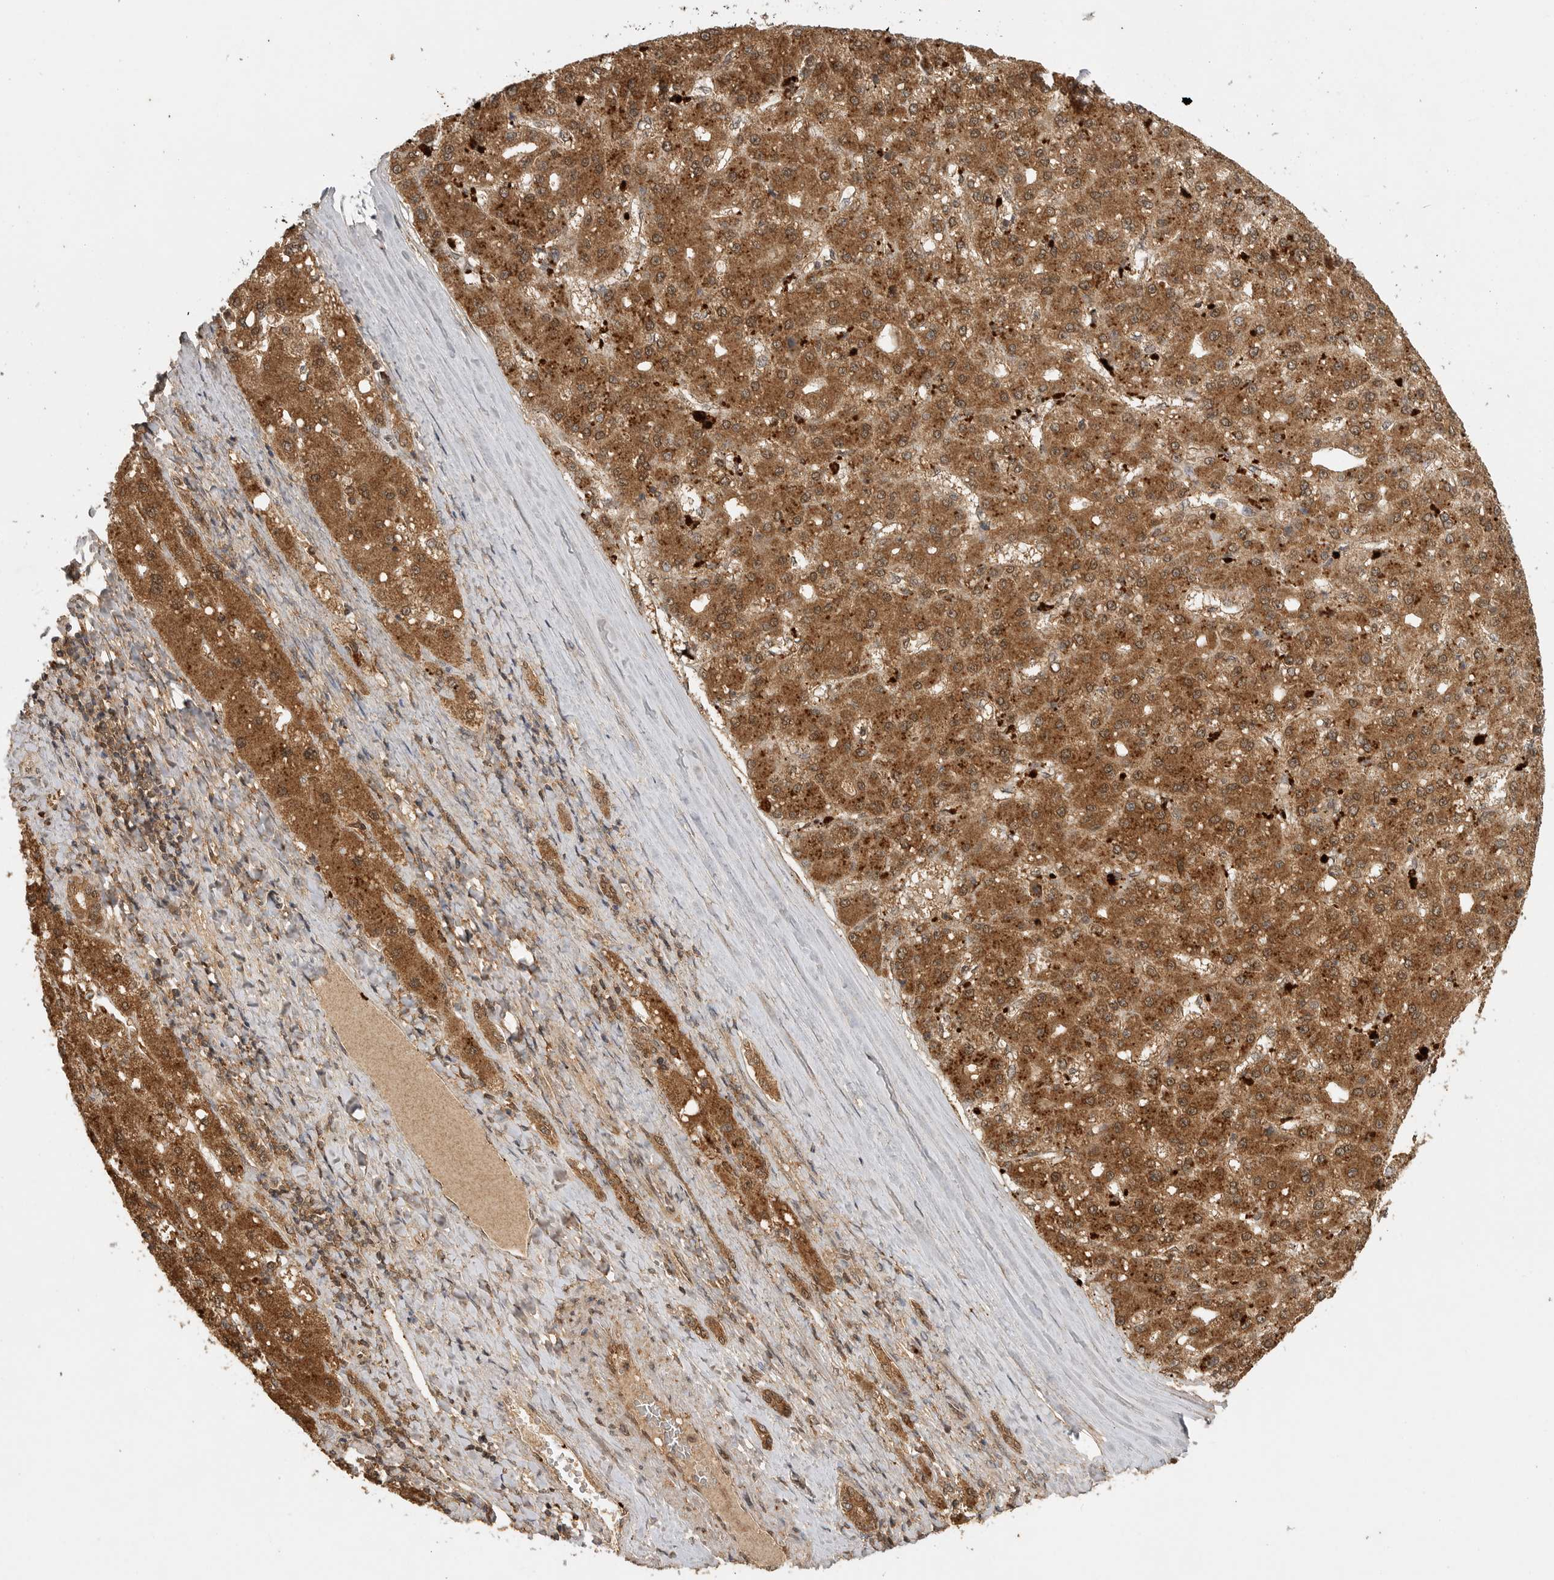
{"staining": {"intensity": "moderate", "quantity": ">75%", "location": "cytoplasmic/membranous"}, "tissue": "liver cancer", "cell_type": "Tumor cells", "image_type": "cancer", "snomed": [{"axis": "morphology", "description": "Carcinoma, Hepatocellular, NOS"}, {"axis": "topography", "description": "Liver"}], "caption": "This is a histology image of IHC staining of liver cancer, which shows moderate expression in the cytoplasmic/membranous of tumor cells.", "gene": "ICOSLG", "patient": {"sex": "male", "age": 67}}